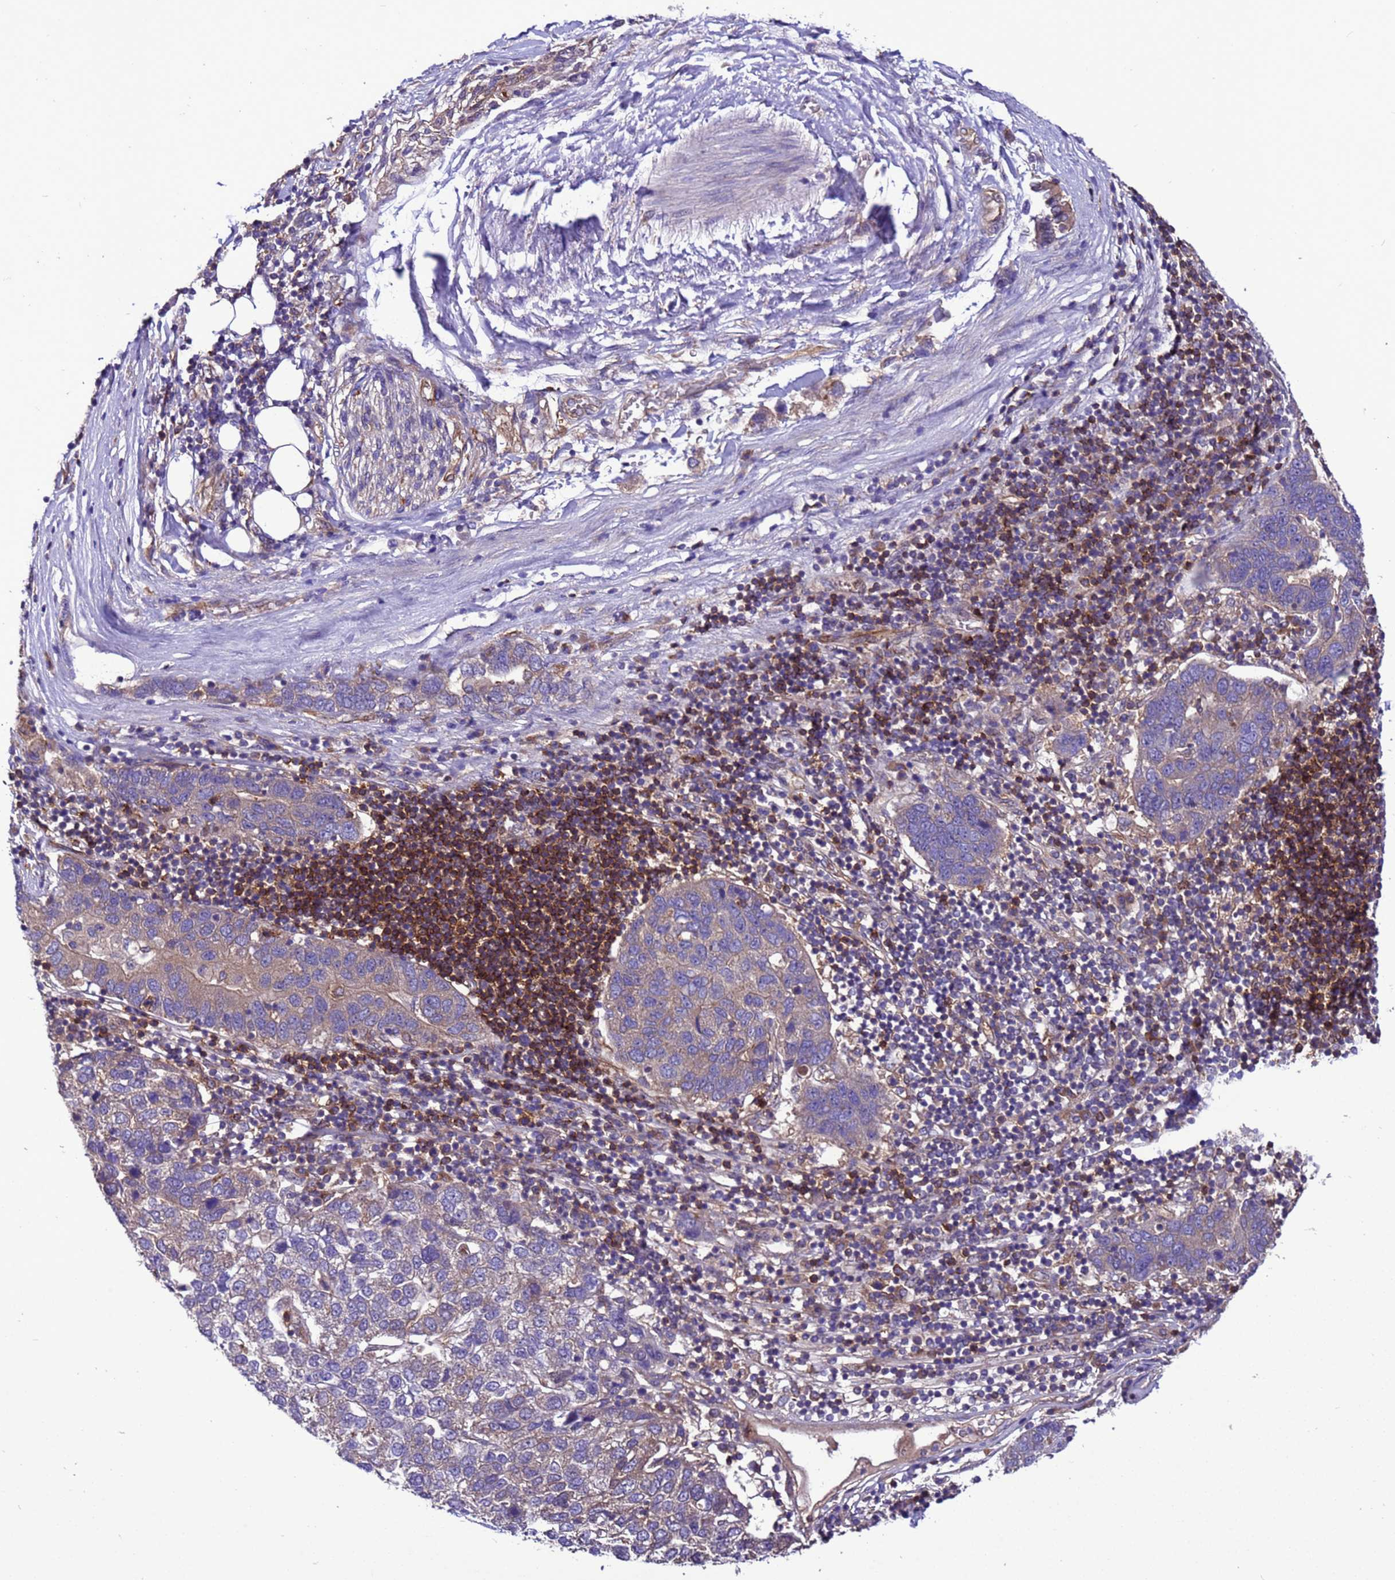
{"staining": {"intensity": "weak", "quantity": "<25%", "location": "cytoplasmic/membranous"}, "tissue": "pancreatic cancer", "cell_type": "Tumor cells", "image_type": "cancer", "snomed": [{"axis": "morphology", "description": "Adenocarcinoma, NOS"}, {"axis": "topography", "description": "Pancreas"}], "caption": "Immunohistochemistry (IHC) of human adenocarcinoma (pancreatic) shows no staining in tumor cells. Nuclei are stained in blue.", "gene": "RABEP2", "patient": {"sex": "female", "age": 61}}